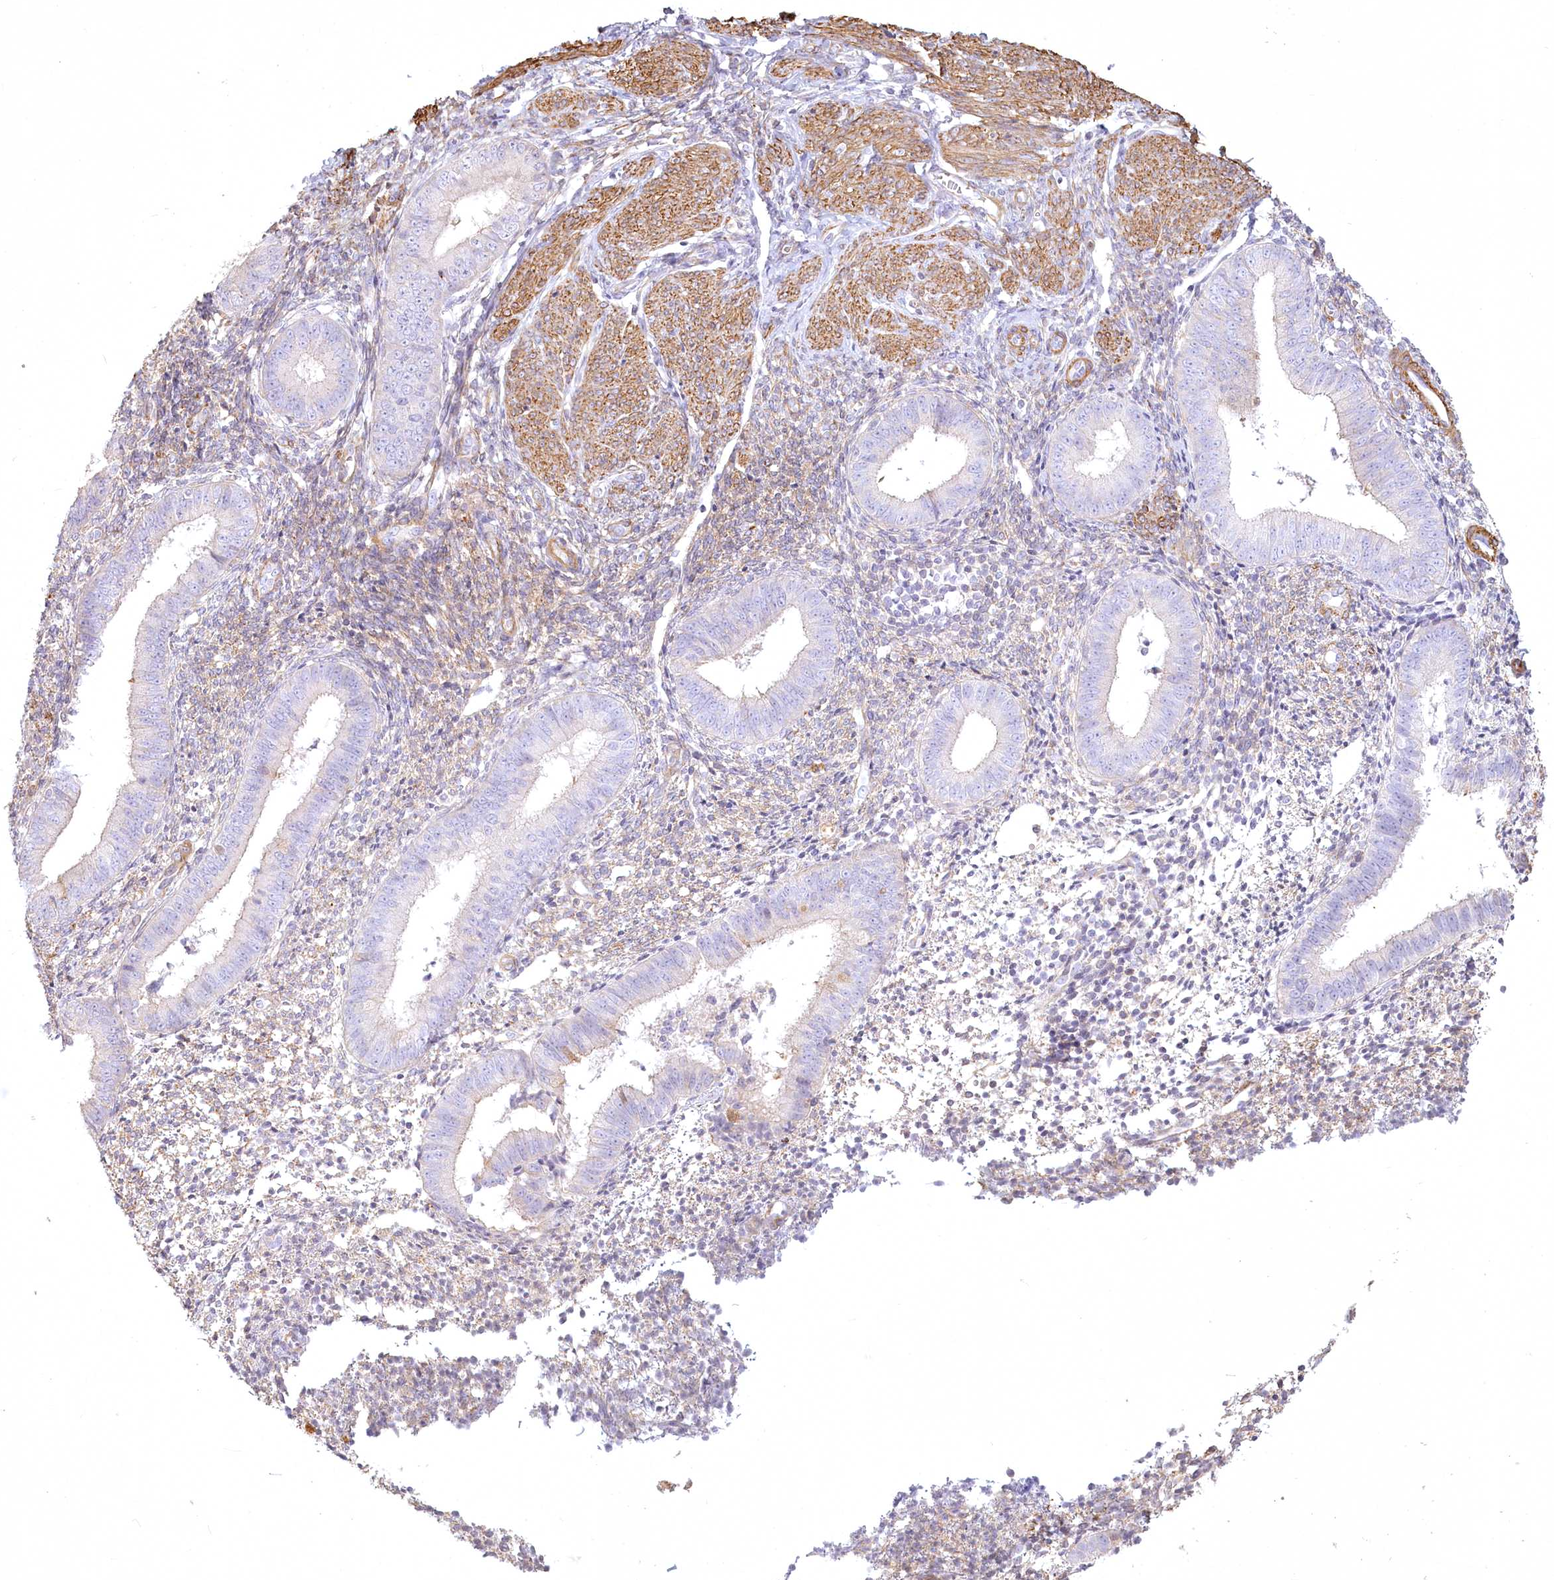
{"staining": {"intensity": "weak", "quantity": "<25%", "location": "cytoplasmic/membranous"}, "tissue": "endometrium", "cell_type": "Cells in endometrial stroma", "image_type": "normal", "snomed": [{"axis": "morphology", "description": "Normal tissue, NOS"}, {"axis": "topography", "description": "Uterus"}, {"axis": "topography", "description": "Endometrium"}], "caption": "This photomicrograph is of benign endometrium stained with immunohistochemistry (IHC) to label a protein in brown with the nuclei are counter-stained blue. There is no positivity in cells in endometrial stroma. (DAB (3,3'-diaminobenzidine) immunohistochemistry (IHC), high magnification).", "gene": "INPP4B", "patient": {"sex": "female", "age": 48}}